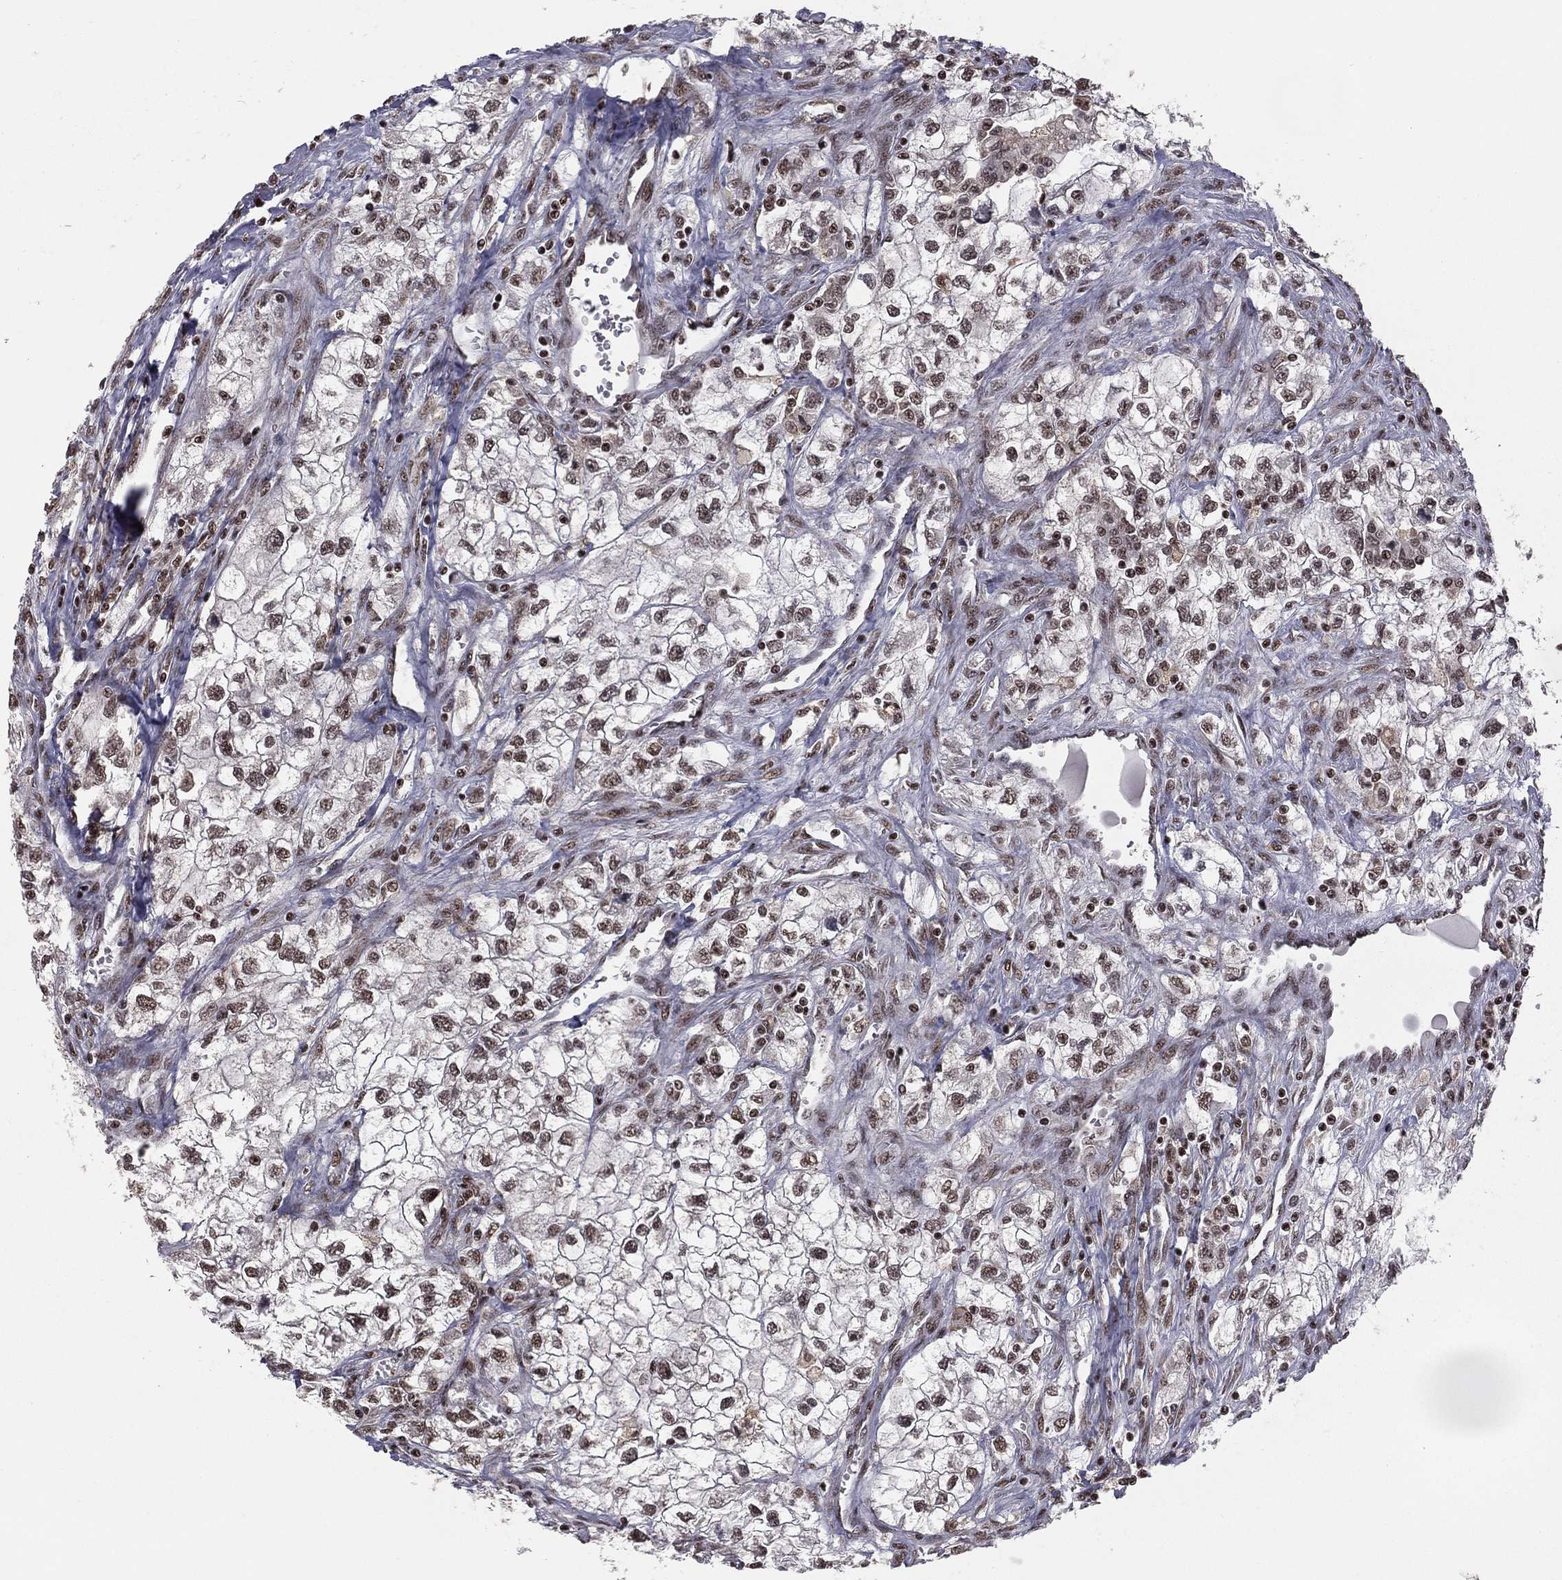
{"staining": {"intensity": "weak", "quantity": "<25%", "location": "nuclear"}, "tissue": "renal cancer", "cell_type": "Tumor cells", "image_type": "cancer", "snomed": [{"axis": "morphology", "description": "Adenocarcinoma, NOS"}, {"axis": "topography", "description": "Kidney"}], "caption": "An immunohistochemistry (IHC) micrograph of renal adenocarcinoma is shown. There is no staining in tumor cells of renal adenocarcinoma.", "gene": "NFYB", "patient": {"sex": "male", "age": 59}}